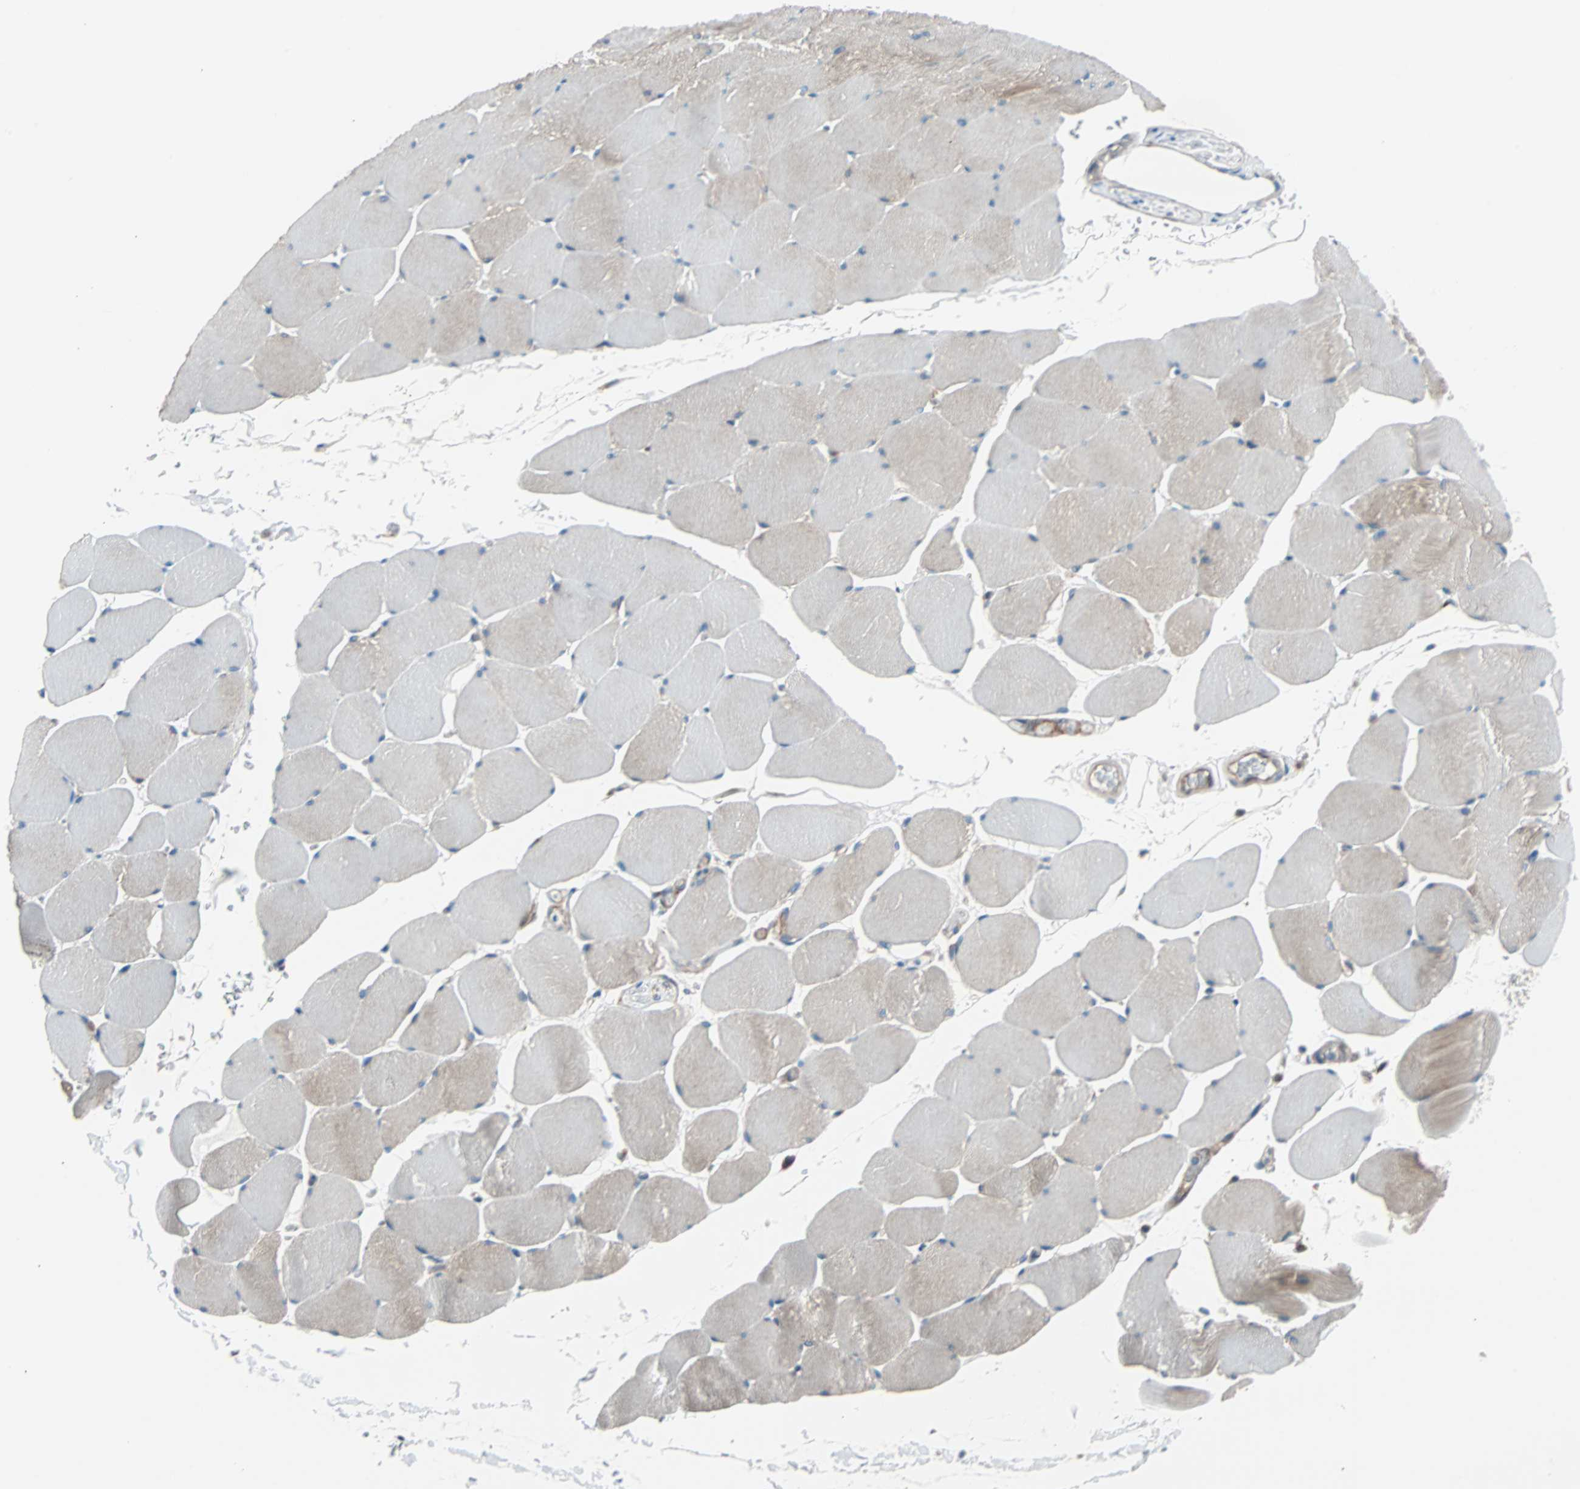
{"staining": {"intensity": "weak", "quantity": ">75%", "location": "cytoplasmic/membranous"}, "tissue": "skeletal muscle", "cell_type": "Myocytes", "image_type": "normal", "snomed": [{"axis": "morphology", "description": "Normal tissue, NOS"}, {"axis": "topography", "description": "Skeletal muscle"}], "caption": "A brown stain labels weak cytoplasmic/membranous staining of a protein in myocytes of normal human skeletal muscle.", "gene": "PHYH", "patient": {"sex": "male", "age": 62}}